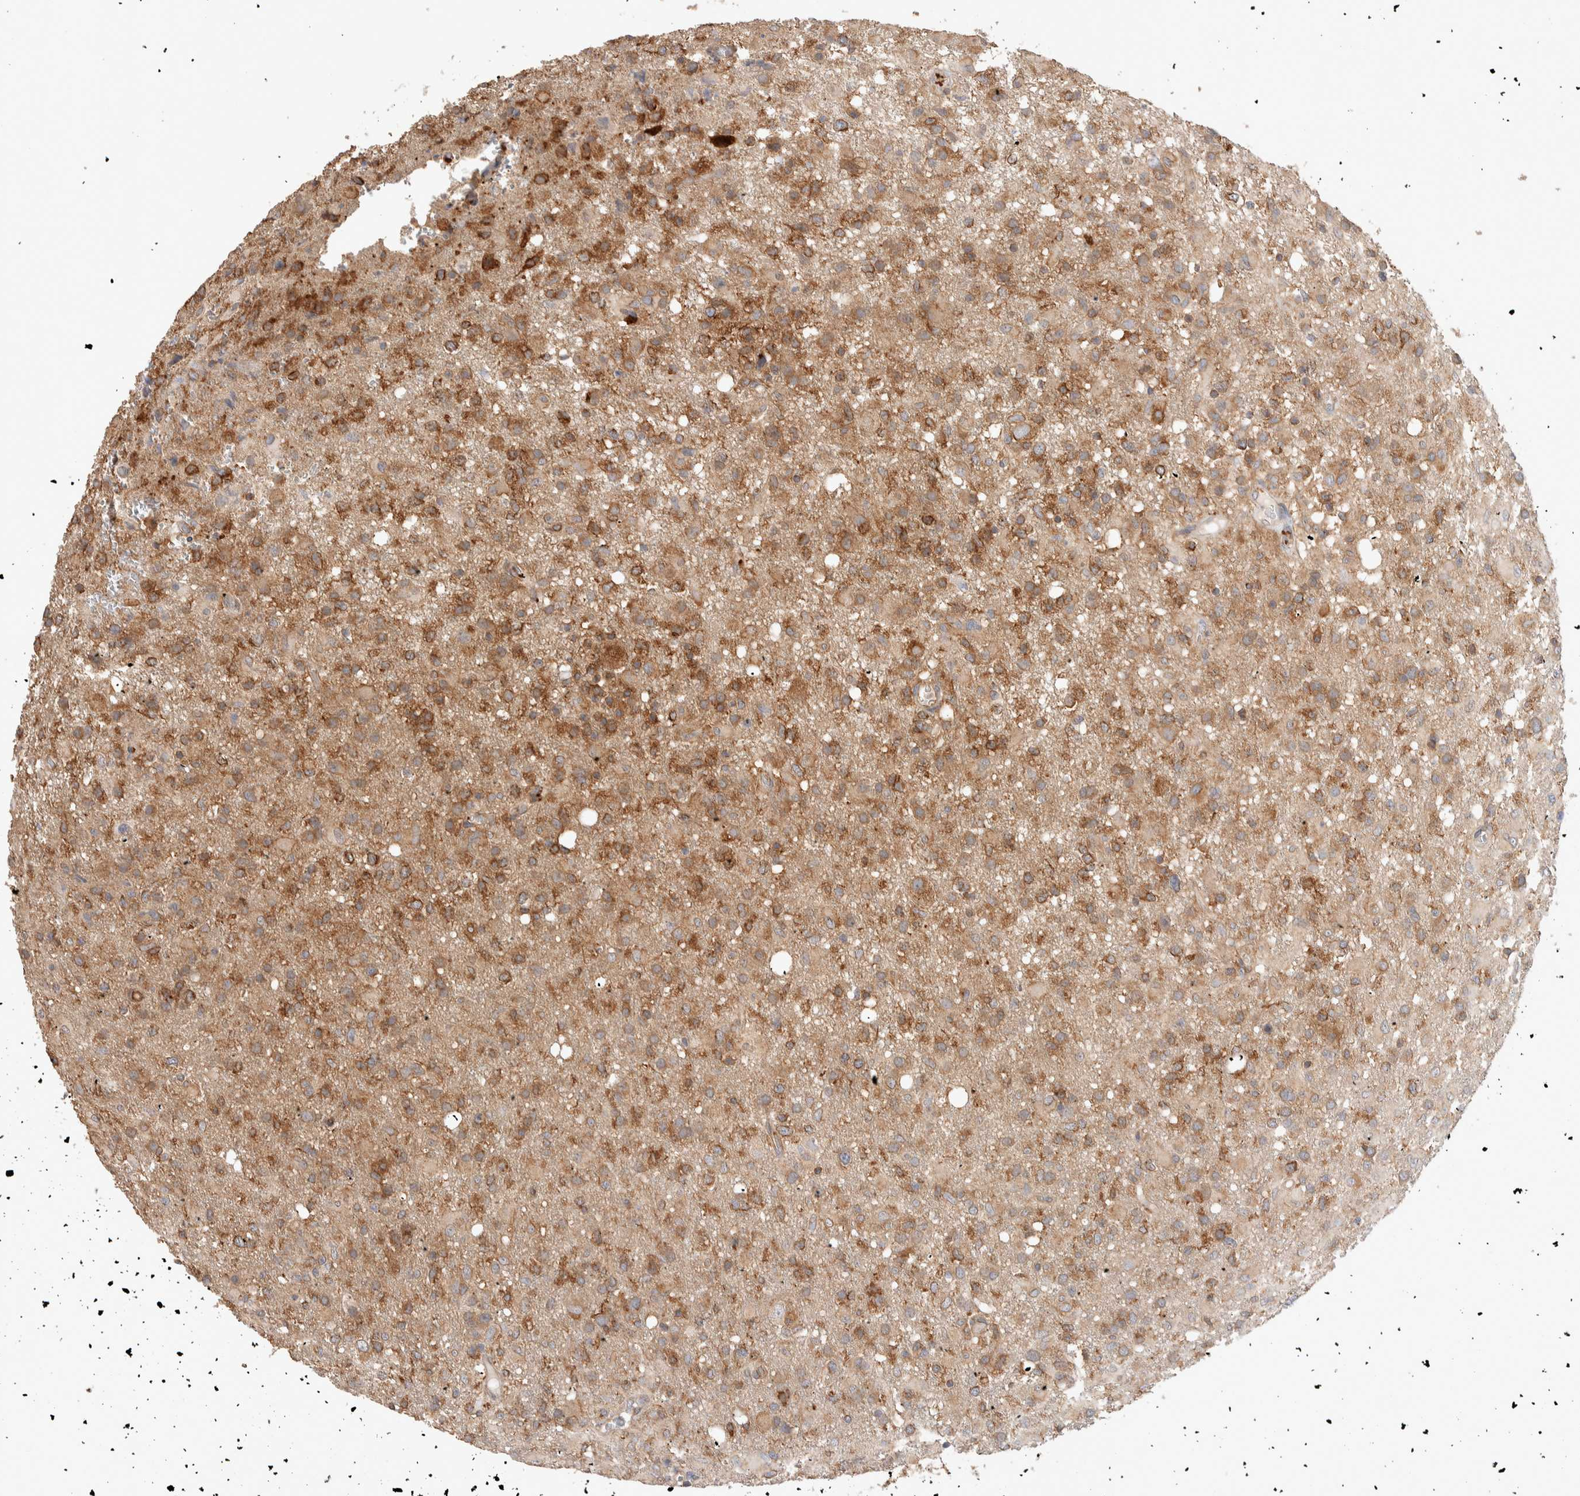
{"staining": {"intensity": "moderate", "quantity": ">75%", "location": "cytoplasmic/membranous"}, "tissue": "glioma", "cell_type": "Tumor cells", "image_type": "cancer", "snomed": [{"axis": "morphology", "description": "Glioma, malignant, High grade"}, {"axis": "topography", "description": "Brain"}], "caption": "Moderate cytoplasmic/membranous protein positivity is present in approximately >75% of tumor cells in malignant glioma (high-grade). (brown staining indicates protein expression, while blue staining denotes nuclei).", "gene": "DEPTOR", "patient": {"sex": "female", "age": 57}}